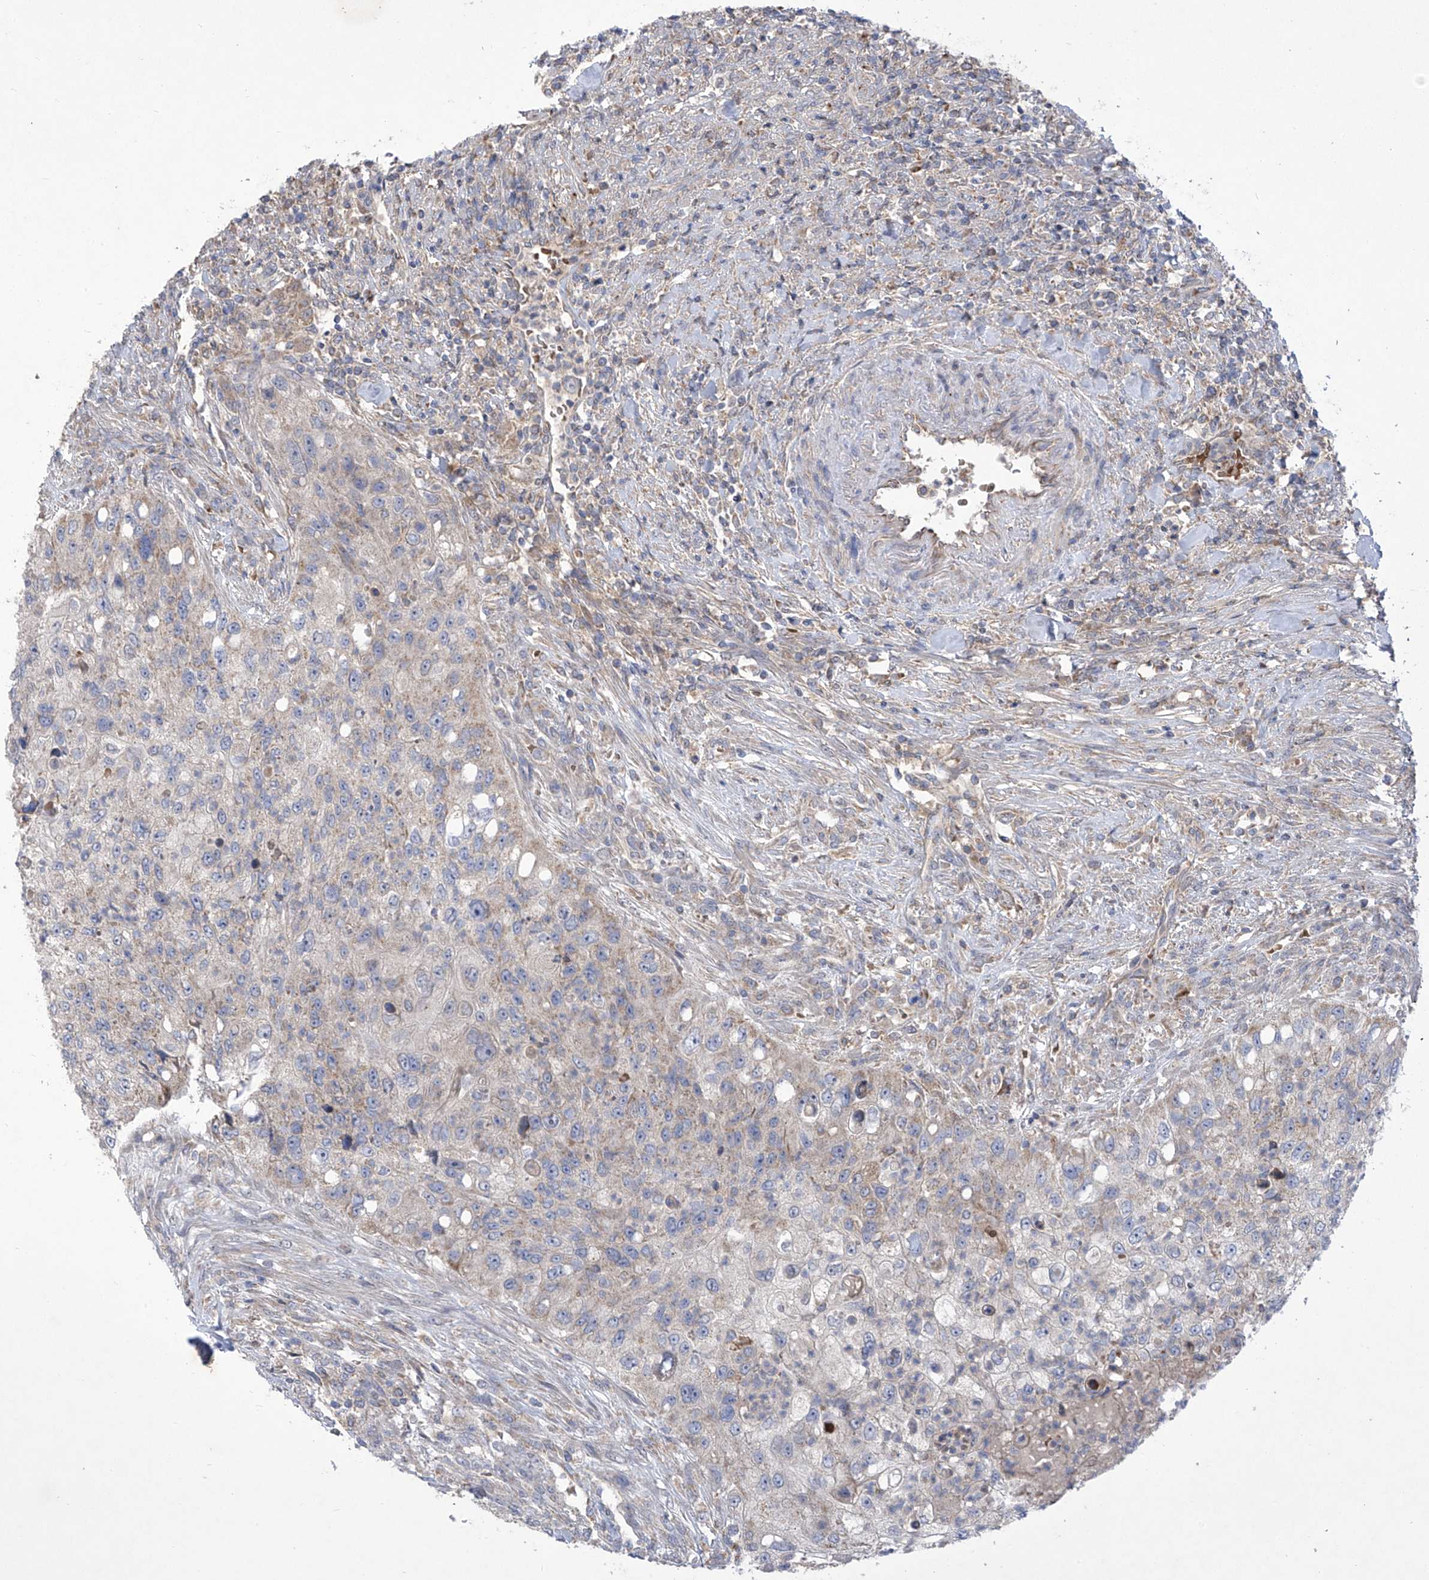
{"staining": {"intensity": "negative", "quantity": "none", "location": "none"}, "tissue": "urothelial cancer", "cell_type": "Tumor cells", "image_type": "cancer", "snomed": [{"axis": "morphology", "description": "Urothelial carcinoma, High grade"}, {"axis": "topography", "description": "Urinary bladder"}], "caption": "IHC photomicrograph of neoplastic tissue: human high-grade urothelial carcinoma stained with DAB displays no significant protein positivity in tumor cells. (Brightfield microscopy of DAB IHC at high magnification).", "gene": "COQ3", "patient": {"sex": "female", "age": 60}}